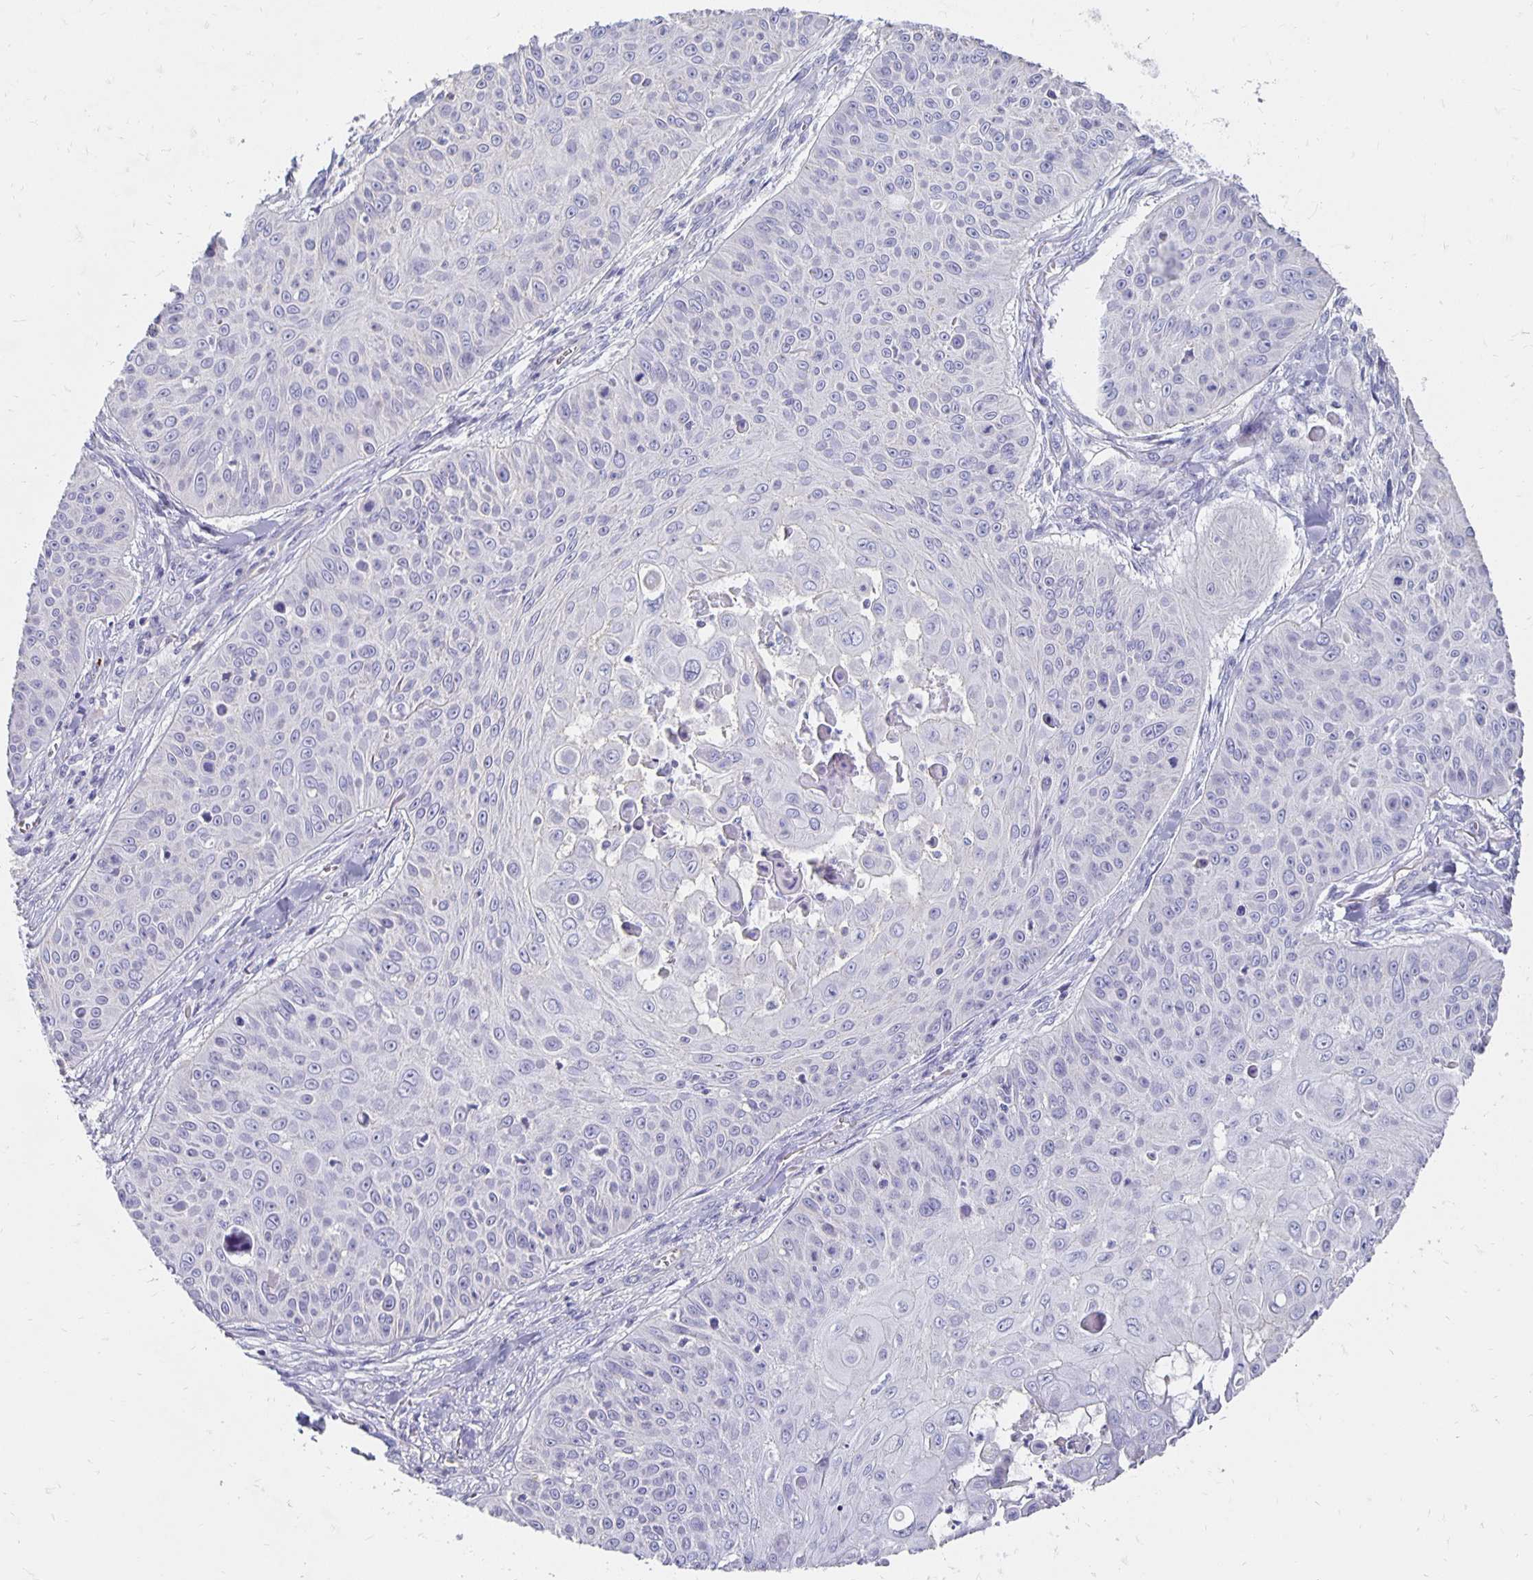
{"staining": {"intensity": "negative", "quantity": "none", "location": "none"}, "tissue": "skin cancer", "cell_type": "Tumor cells", "image_type": "cancer", "snomed": [{"axis": "morphology", "description": "Squamous cell carcinoma, NOS"}, {"axis": "topography", "description": "Skin"}], "caption": "Immunohistochemistry (IHC) of skin squamous cell carcinoma shows no positivity in tumor cells. (Immunohistochemistry, brightfield microscopy, high magnification).", "gene": "APOB", "patient": {"sex": "male", "age": 82}}